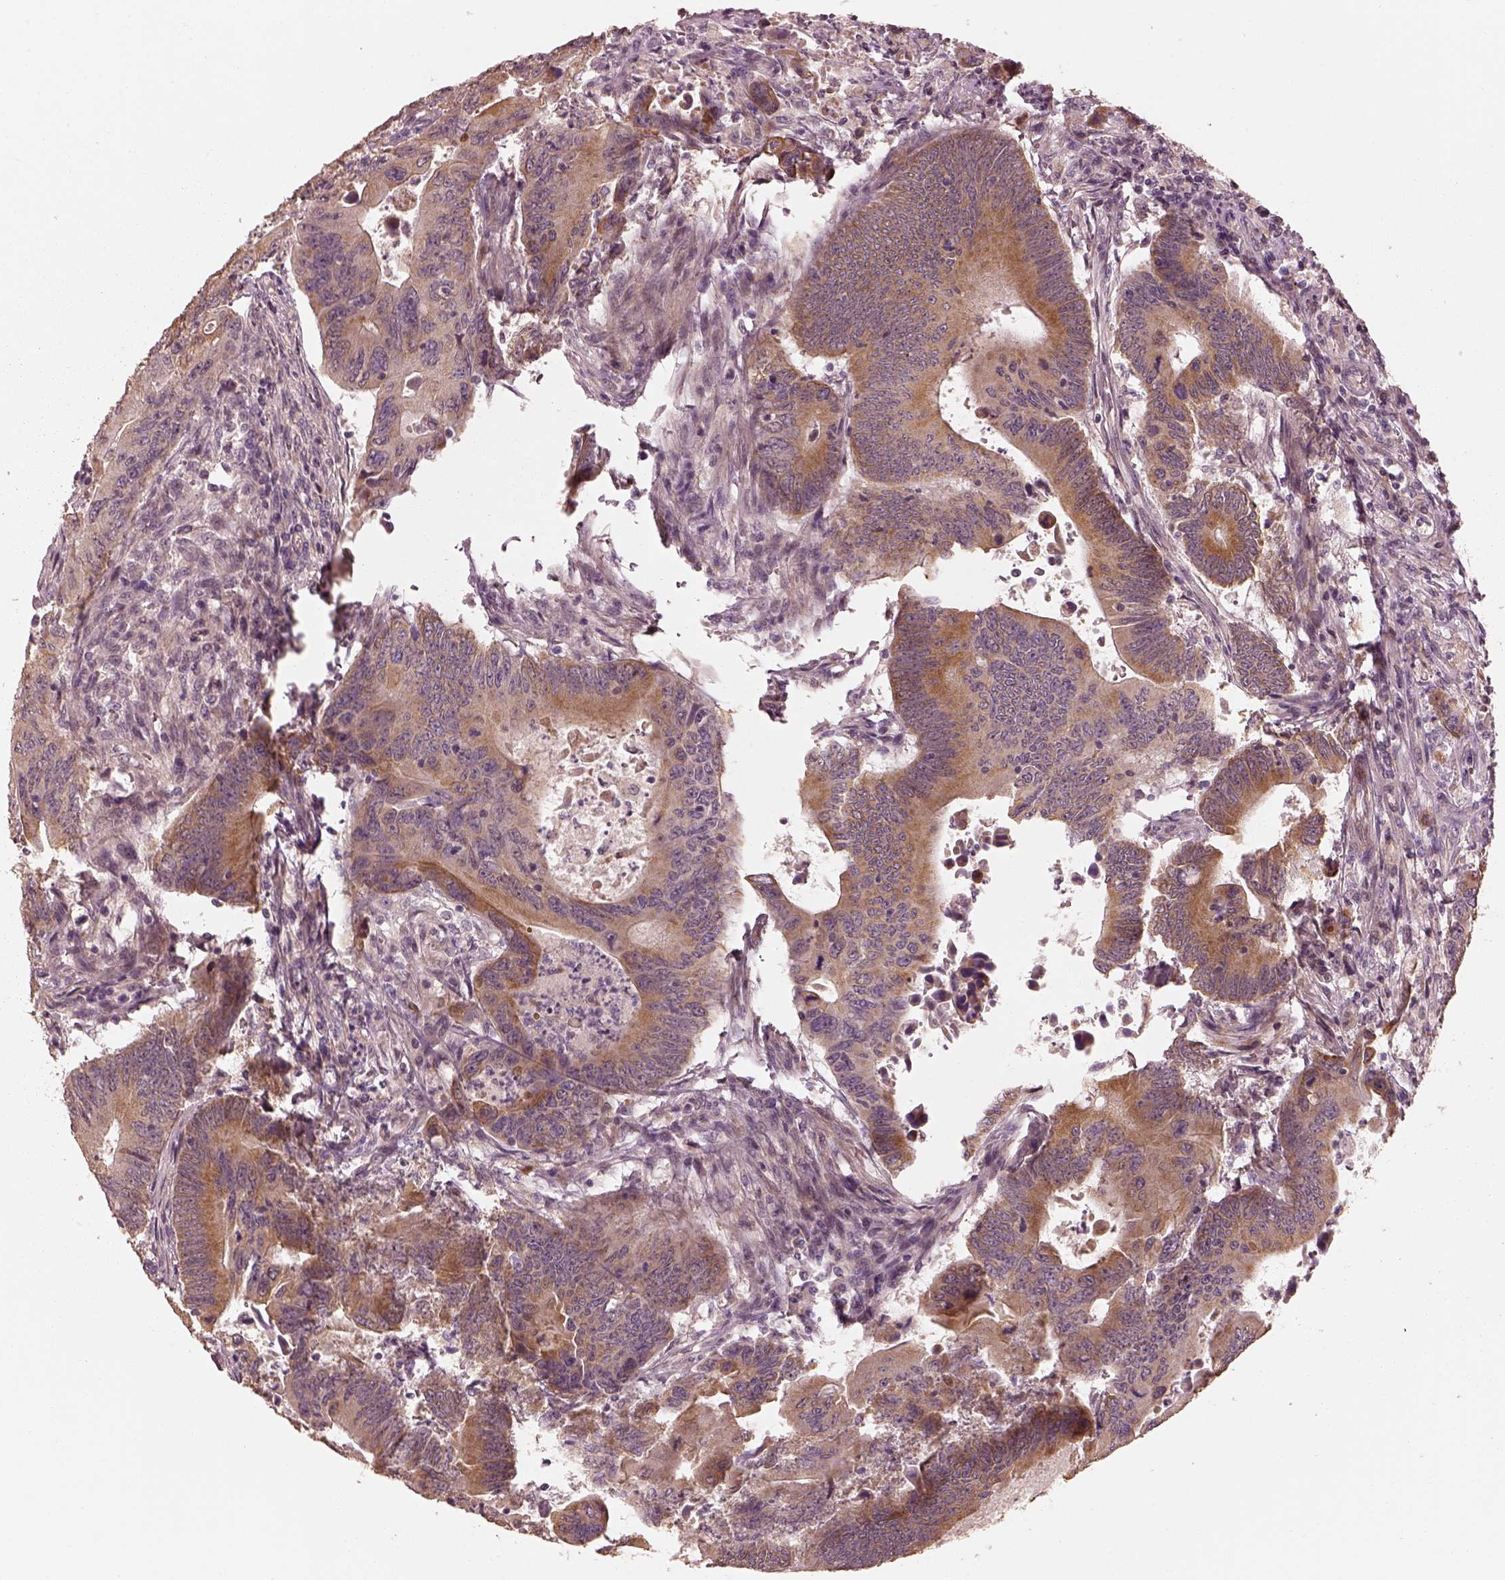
{"staining": {"intensity": "moderate", "quantity": "25%-75%", "location": "cytoplasmic/membranous"}, "tissue": "colorectal cancer", "cell_type": "Tumor cells", "image_type": "cancer", "snomed": [{"axis": "morphology", "description": "Adenocarcinoma, NOS"}, {"axis": "topography", "description": "Colon"}], "caption": "Colorectal cancer (adenocarcinoma) stained with DAB (3,3'-diaminobenzidine) immunohistochemistry (IHC) demonstrates medium levels of moderate cytoplasmic/membranous staining in approximately 25%-75% of tumor cells.", "gene": "SLC25A46", "patient": {"sex": "female", "age": 90}}